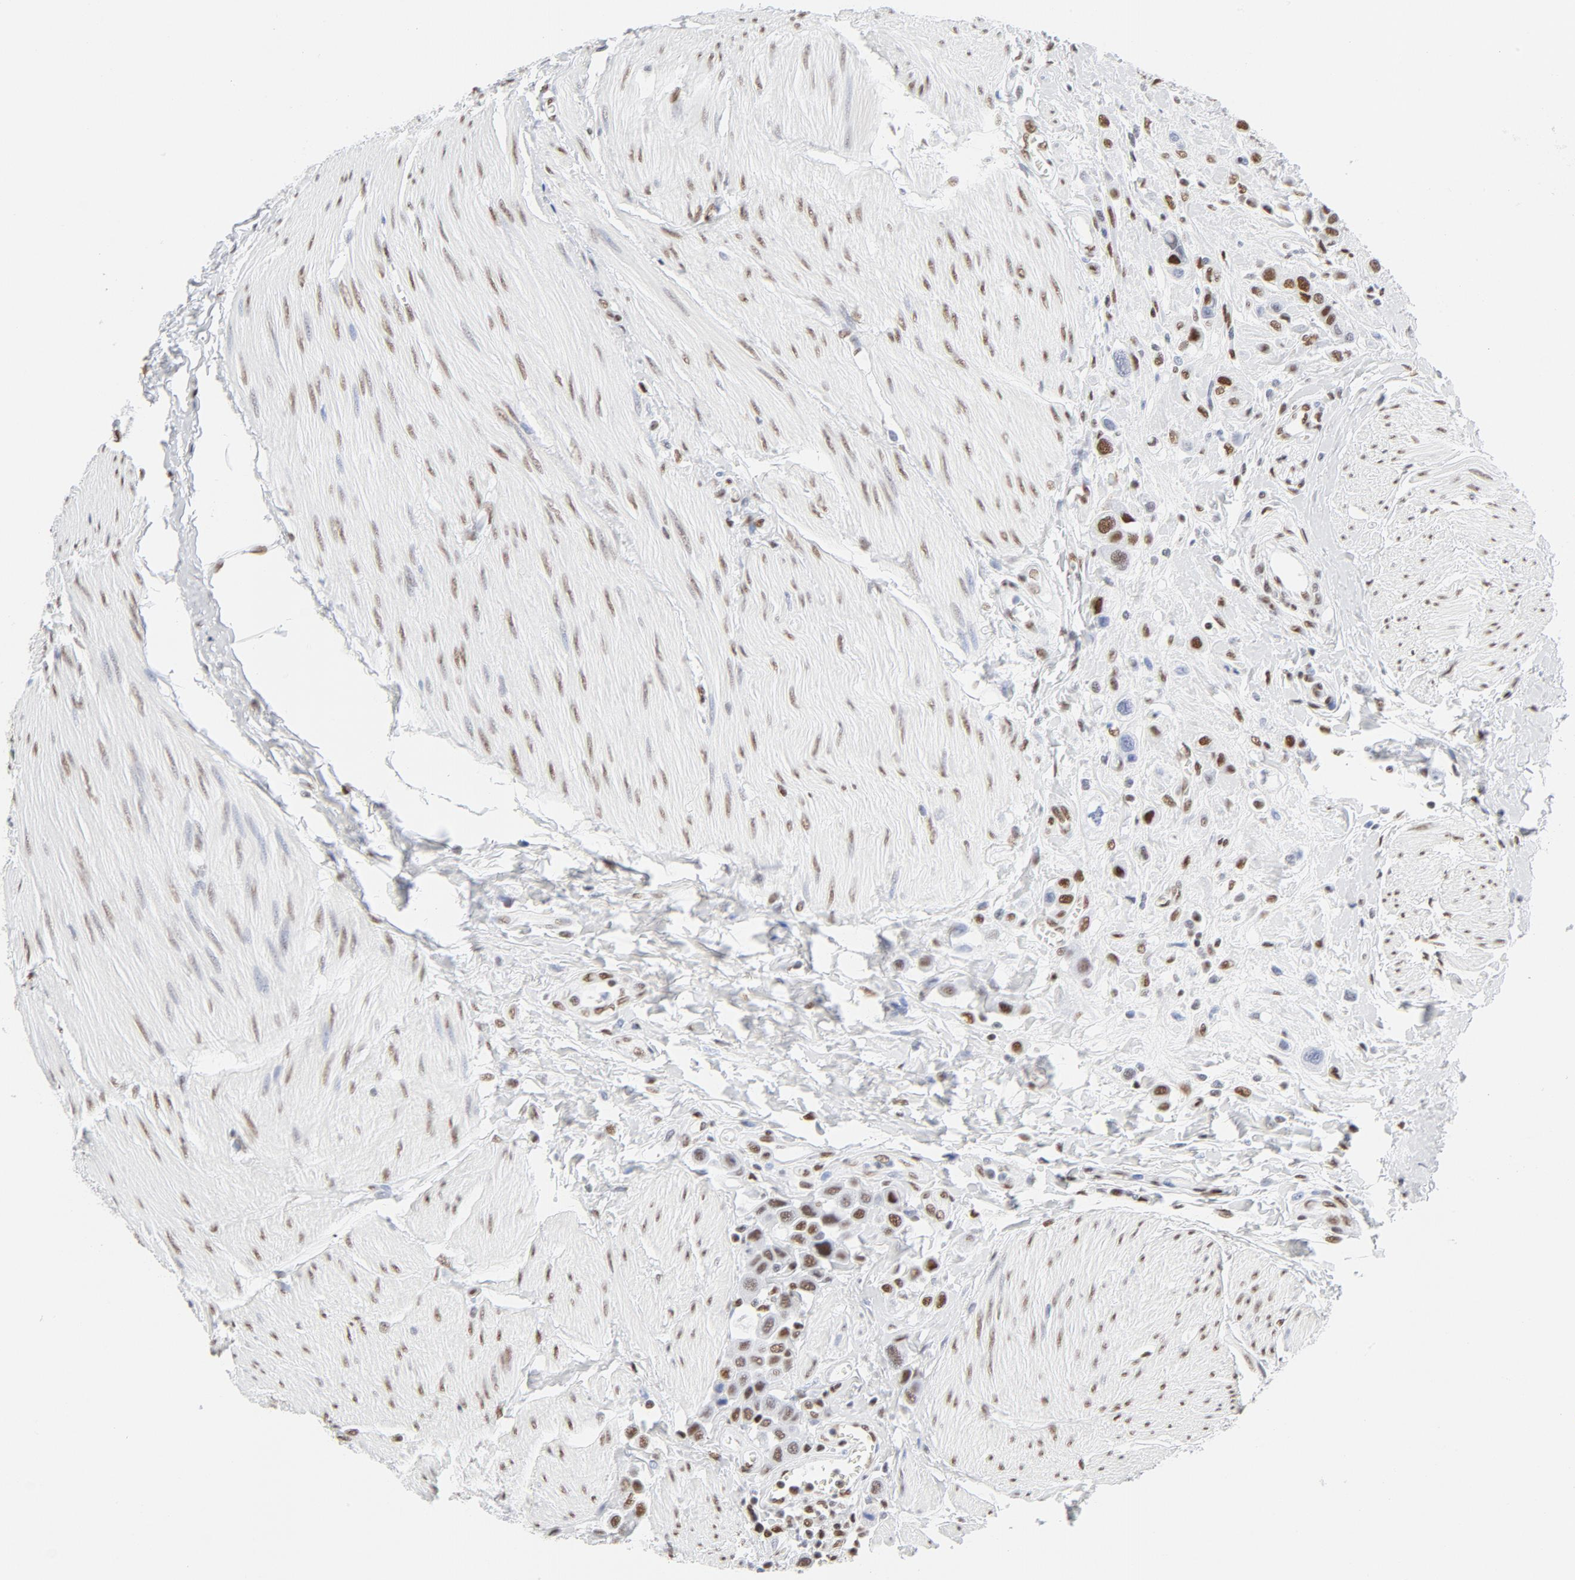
{"staining": {"intensity": "moderate", "quantity": ">75%", "location": "nuclear"}, "tissue": "urothelial cancer", "cell_type": "Tumor cells", "image_type": "cancer", "snomed": [{"axis": "morphology", "description": "Urothelial carcinoma, High grade"}, {"axis": "topography", "description": "Urinary bladder"}], "caption": "DAB immunohistochemical staining of urothelial cancer displays moderate nuclear protein staining in about >75% of tumor cells.", "gene": "ATF2", "patient": {"sex": "male", "age": 50}}